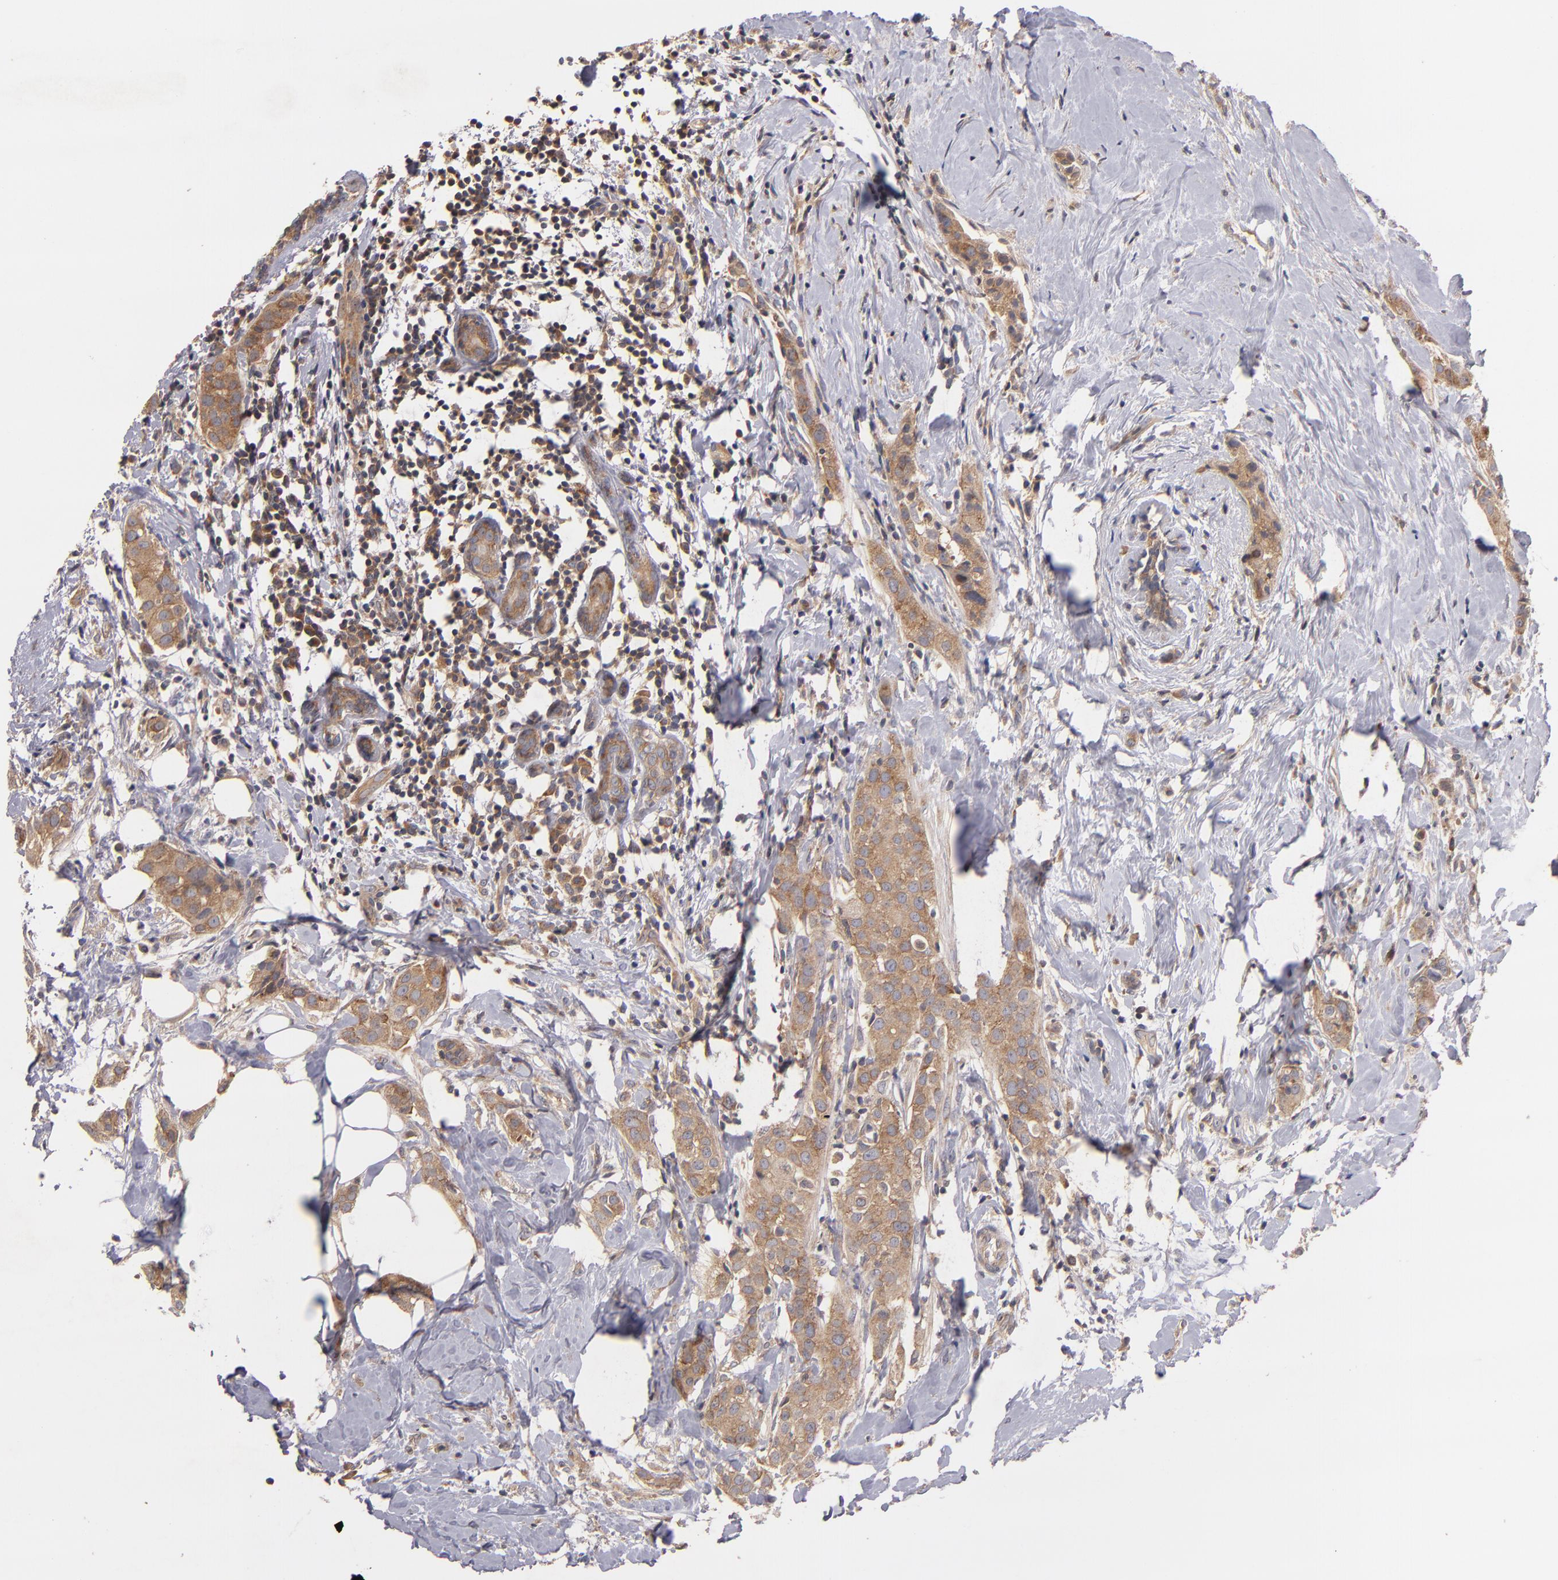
{"staining": {"intensity": "moderate", "quantity": "25%-75%", "location": "cytoplasmic/membranous"}, "tissue": "breast cancer", "cell_type": "Tumor cells", "image_type": "cancer", "snomed": [{"axis": "morphology", "description": "Duct carcinoma"}, {"axis": "topography", "description": "Breast"}], "caption": "Immunohistochemical staining of breast intraductal carcinoma reveals medium levels of moderate cytoplasmic/membranous protein positivity in approximately 25%-75% of tumor cells.", "gene": "UPF3B", "patient": {"sex": "female", "age": 45}}